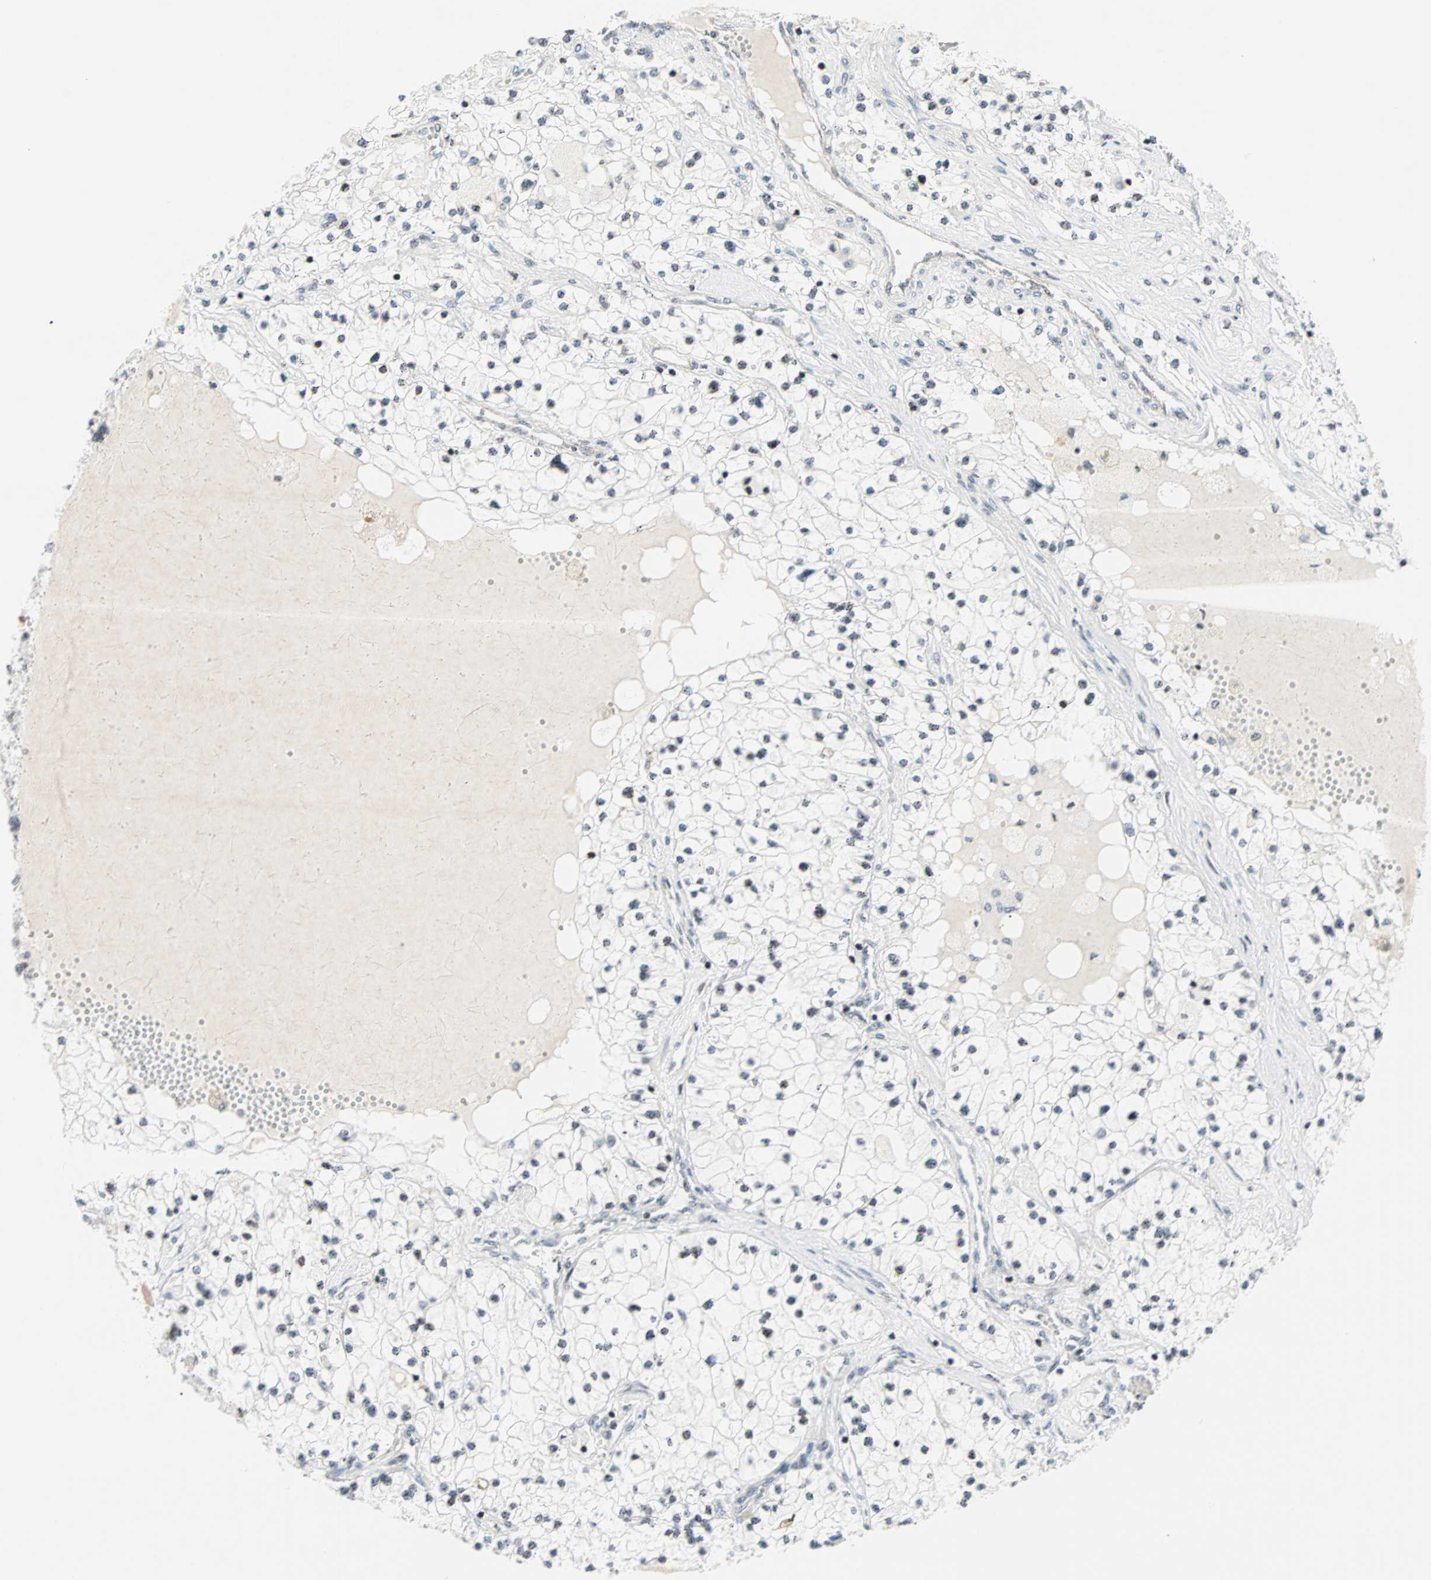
{"staining": {"intensity": "weak", "quantity": "<25%", "location": "nuclear"}, "tissue": "renal cancer", "cell_type": "Tumor cells", "image_type": "cancer", "snomed": [{"axis": "morphology", "description": "Adenocarcinoma, NOS"}, {"axis": "topography", "description": "Kidney"}], "caption": "Tumor cells show no significant protein expression in renal cancer. (DAB (3,3'-diaminobenzidine) immunohistochemistry (IHC) with hematoxylin counter stain).", "gene": "CENPA", "patient": {"sex": "male", "age": 68}}